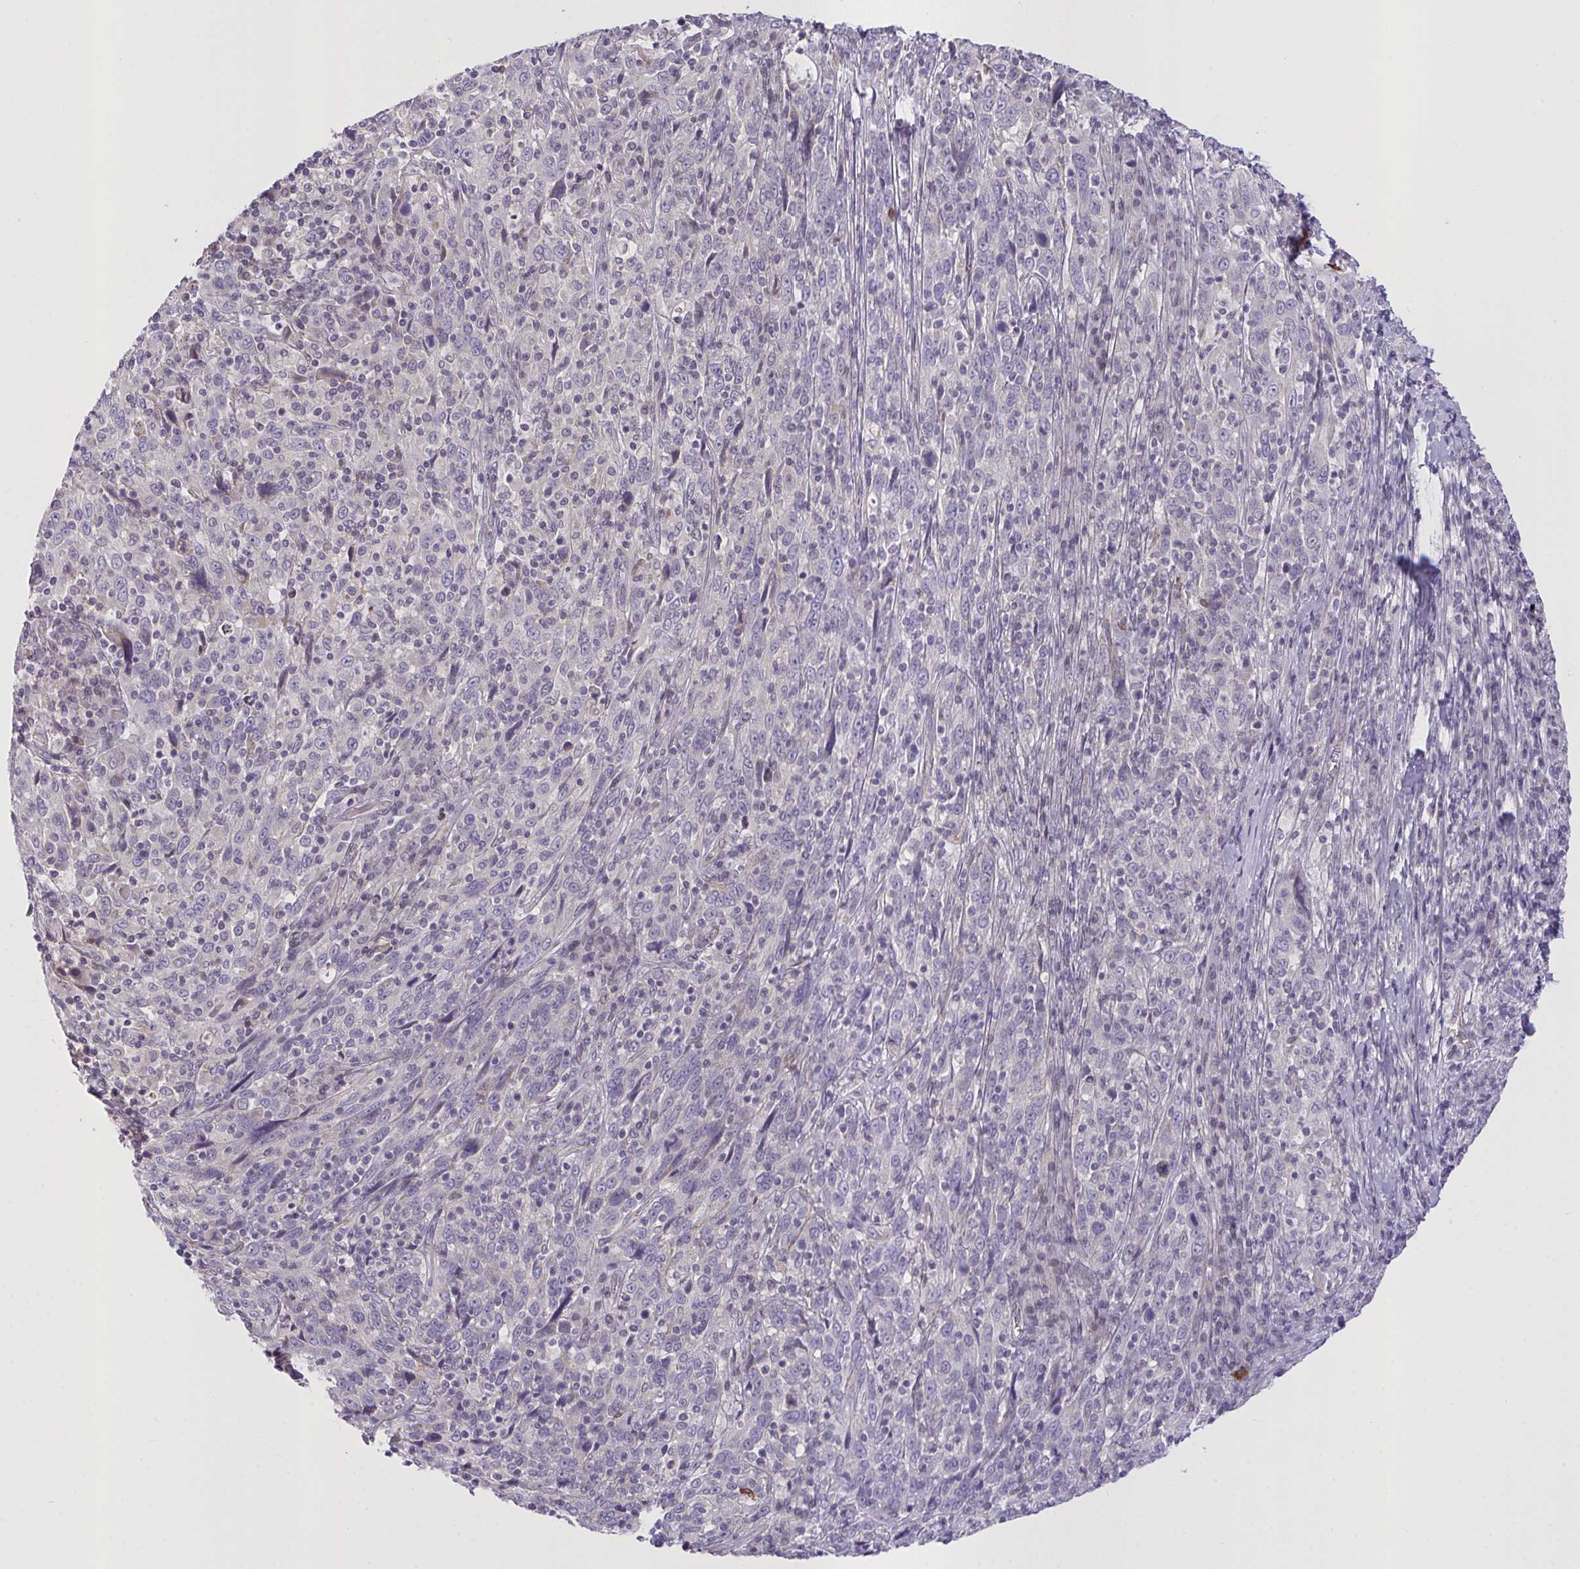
{"staining": {"intensity": "negative", "quantity": "none", "location": "none"}, "tissue": "cervical cancer", "cell_type": "Tumor cells", "image_type": "cancer", "snomed": [{"axis": "morphology", "description": "Squamous cell carcinoma, NOS"}, {"axis": "topography", "description": "Cervix"}], "caption": "Human cervical cancer (squamous cell carcinoma) stained for a protein using immunohistochemistry (IHC) exhibits no staining in tumor cells.", "gene": "SEMA6B", "patient": {"sex": "female", "age": 46}}